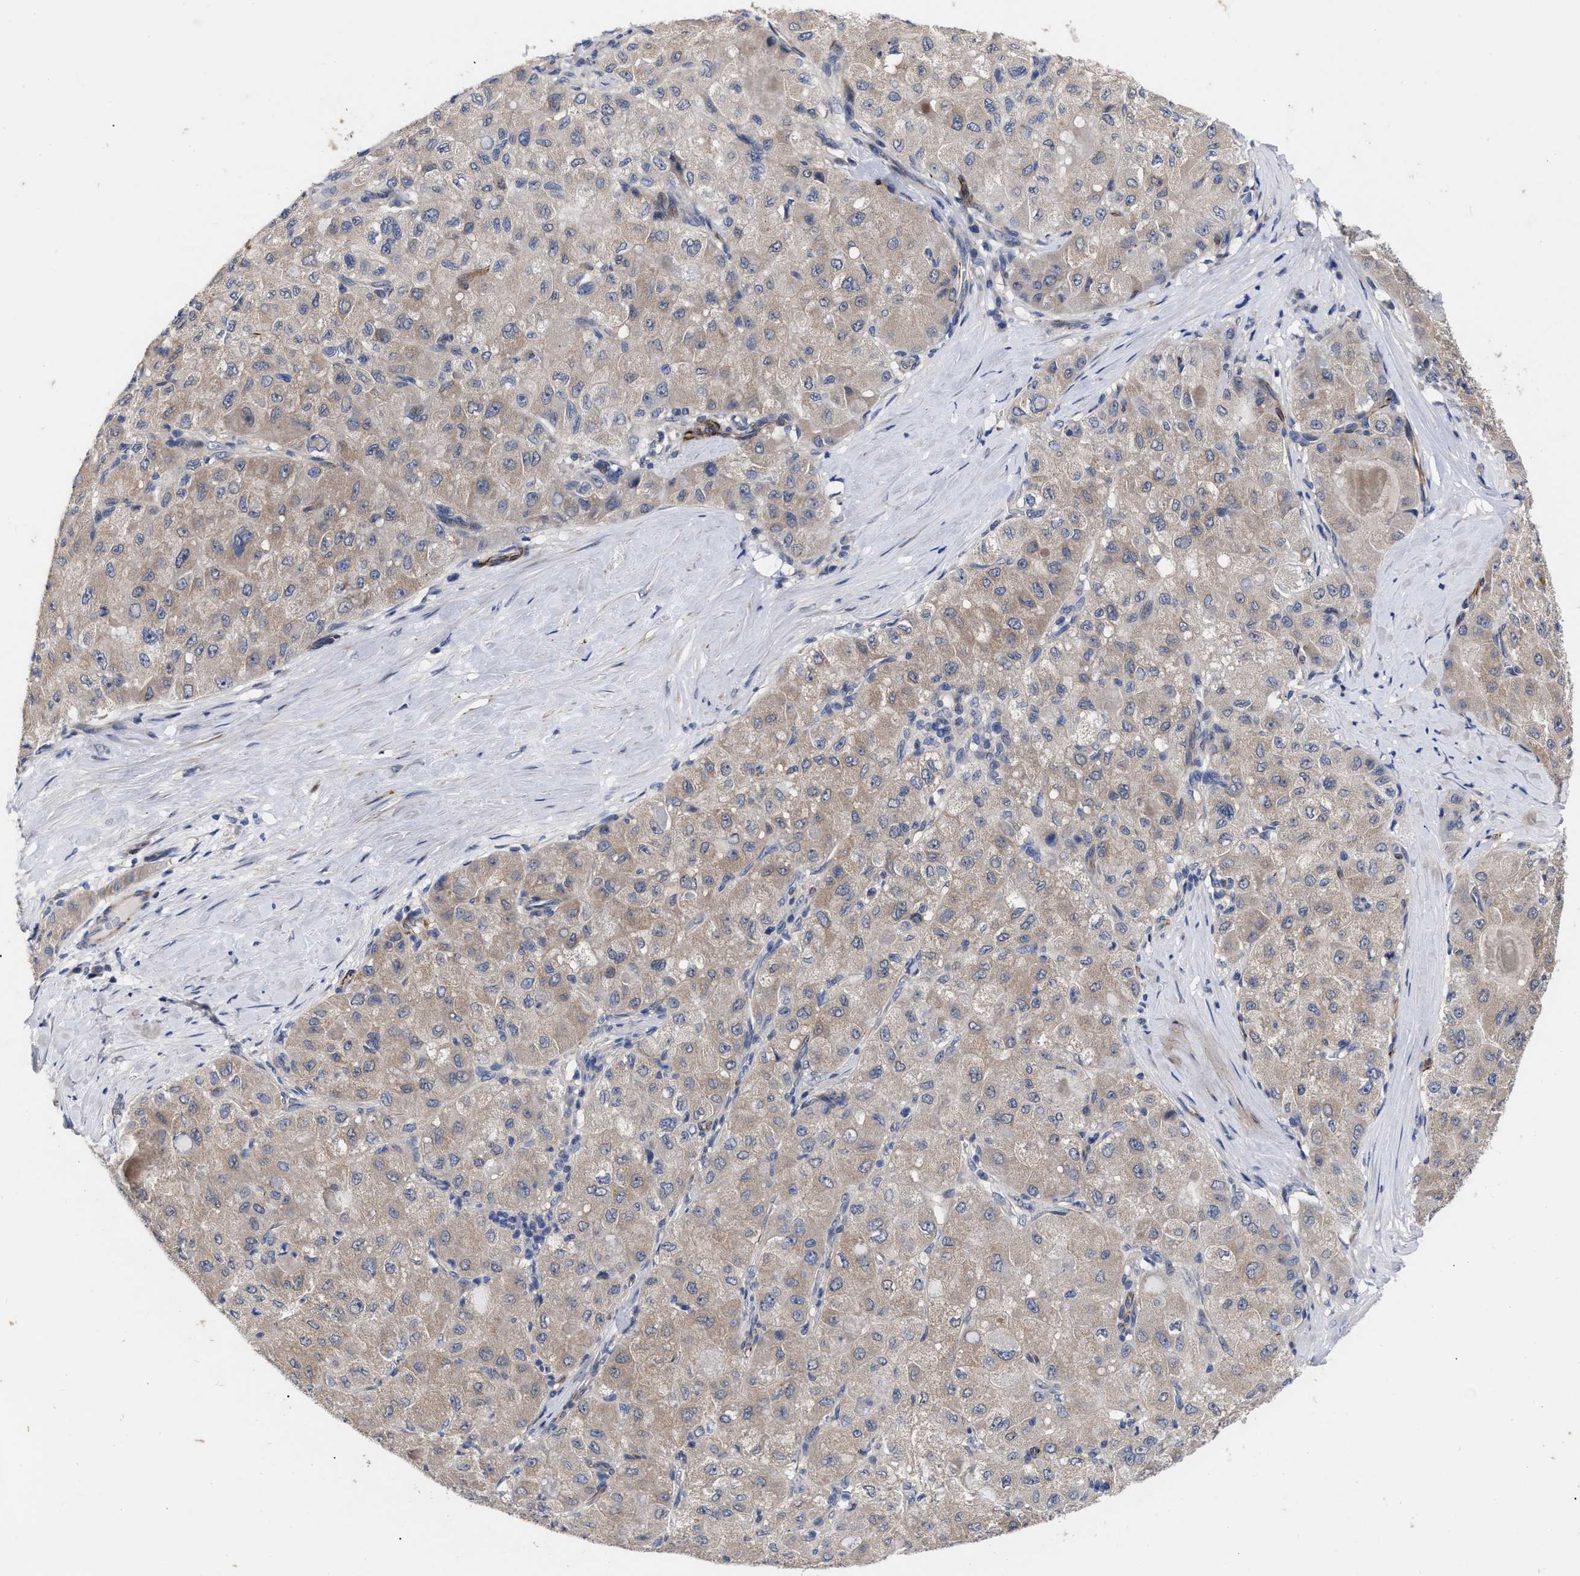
{"staining": {"intensity": "weak", "quantity": "25%-75%", "location": "cytoplasmic/membranous"}, "tissue": "liver cancer", "cell_type": "Tumor cells", "image_type": "cancer", "snomed": [{"axis": "morphology", "description": "Carcinoma, Hepatocellular, NOS"}, {"axis": "topography", "description": "Liver"}], "caption": "High-magnification brightfield microscopy of liver cancer (hepatocellular carcinoma) stained with DAB (3,3'-diaminobenzidine) (brown) and counterstained with hematoxylin (blue). tumor cells exhibit weak cytoplasmic/membranous positivity is present in approximately25%-75% of cells.", "gene": "CCN5", "patient": {"sex": "male", "age": 80}}